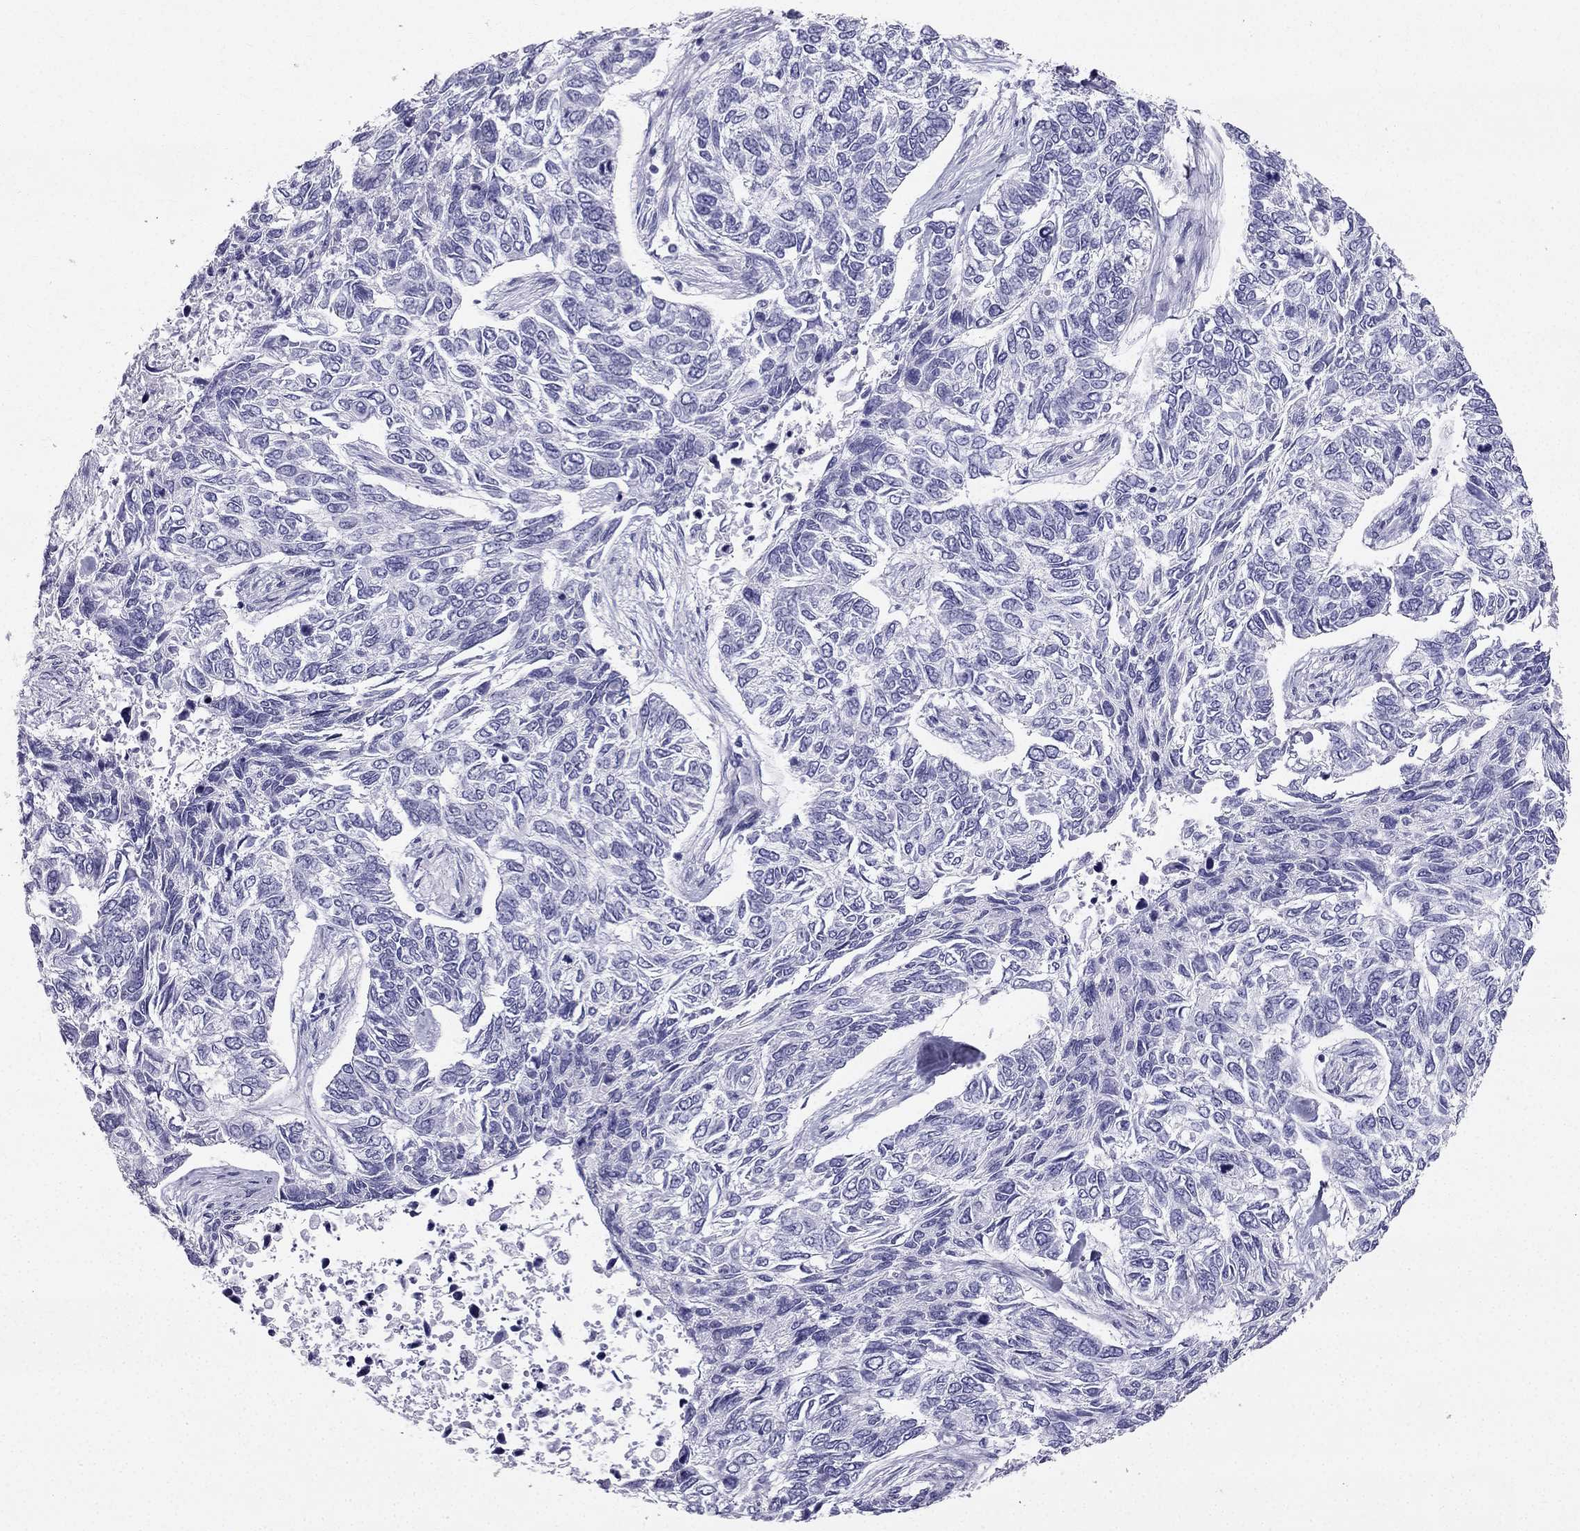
{"staining": {"intensity": "negative", "quantity": "none", "location": "none"}, "tissue": "skin cancer", "cell_type": "Tumor cells", "image_type": "cancer", "snomed": [{"axis": "morphology", "description": "Basal cell carcinoma"}, {"axis": "topography", "description": "Skin"}], "caption": "Immunohistochemical staining of basal cell carcinoma (skin) shows no significant staining in tumor cells. Brightfield microscopy of immunohistochemistry (IHC) stained with DAB (brown) and hematoxylin (blue), captured at high magnification.", "gene": "TFF3", "patient": {"sex": "female", "age": 65}}